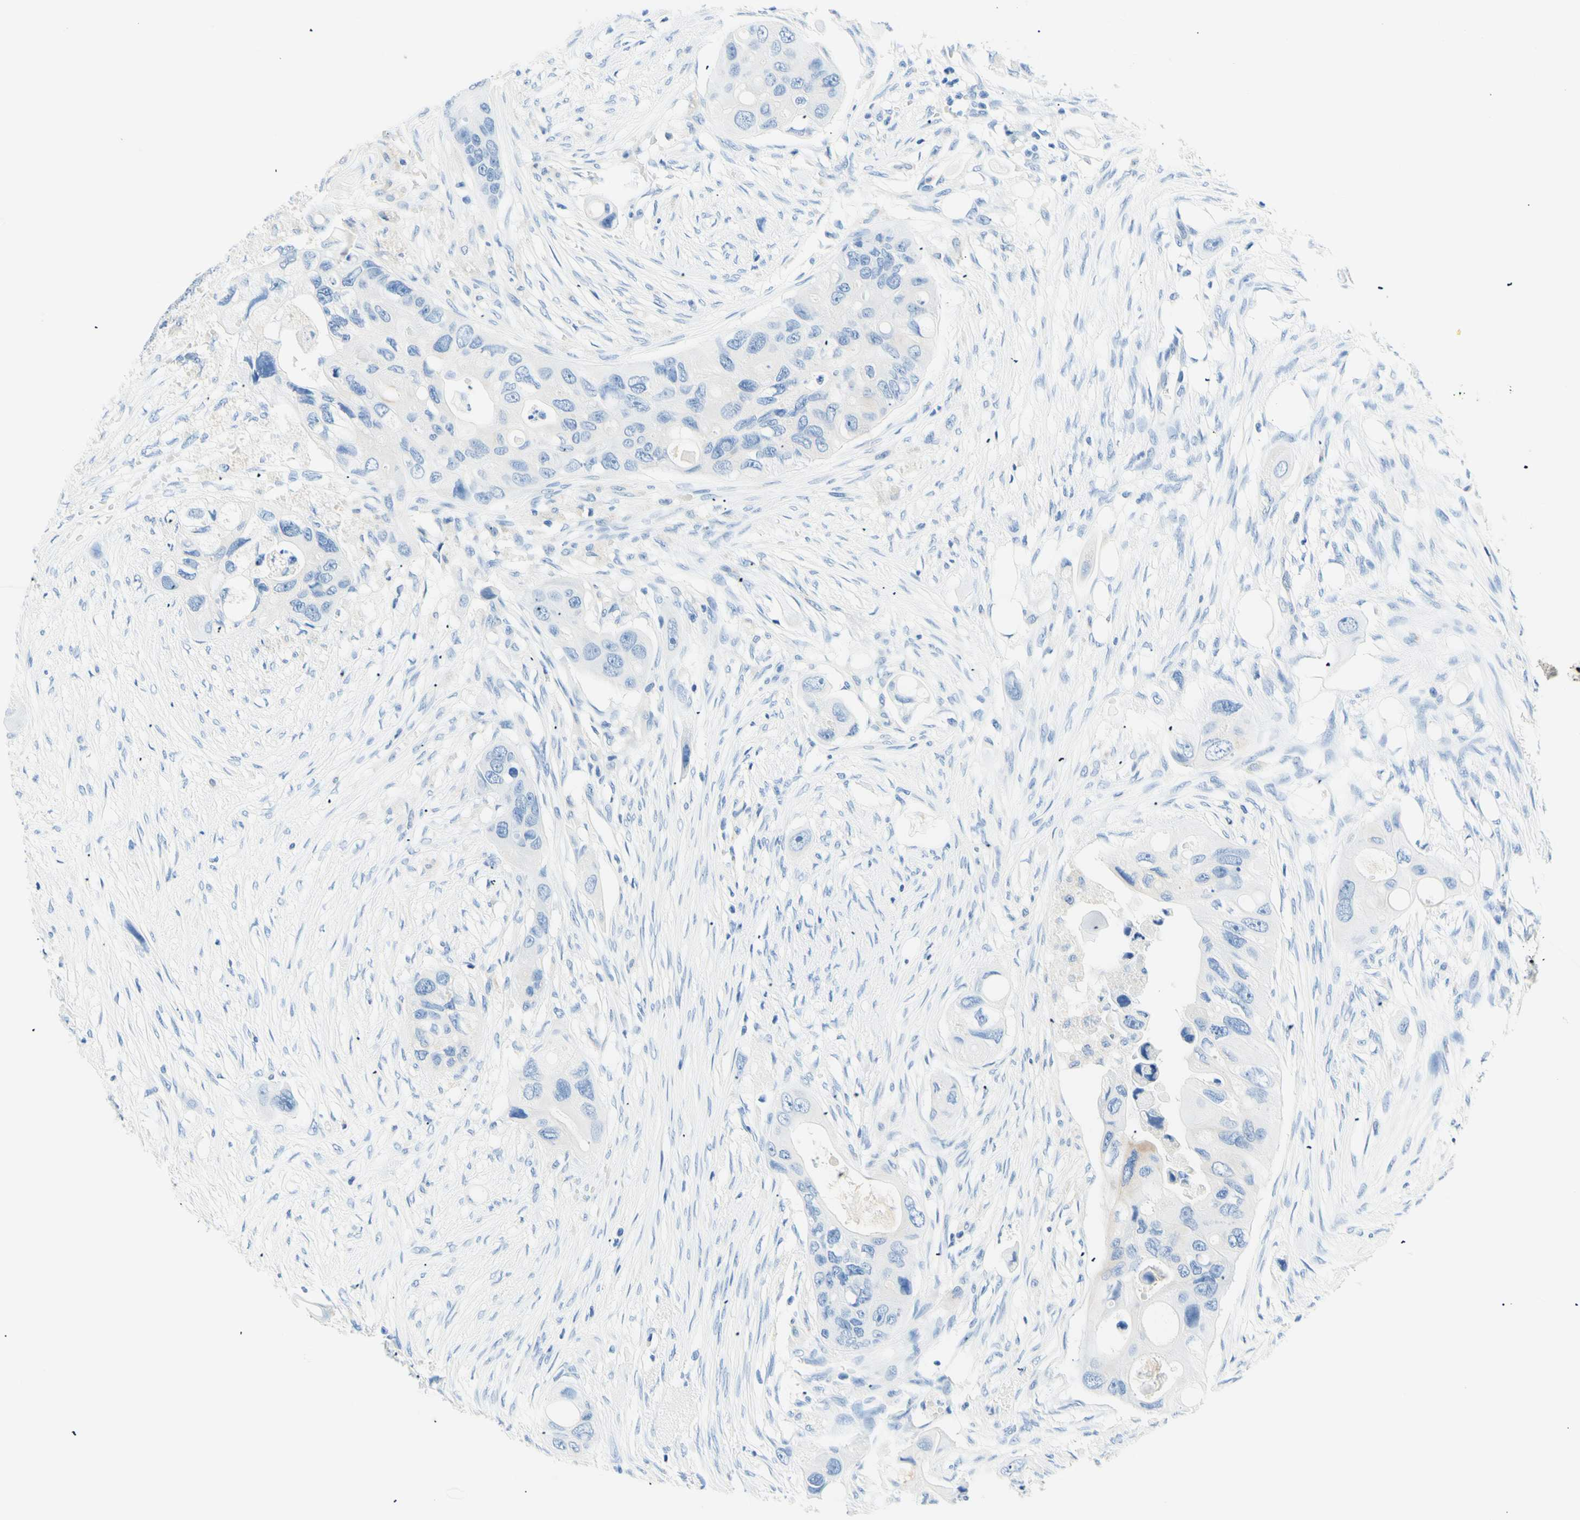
{"staining": {"intensity": "negative", "quantity": "none", "location": "none"}, "tissue": "colorectal cancer", "cell_type": "Tumor cells", "image_type": "cancer", "snomed": [{"axis": "morphology", "description": "Adenocarcinoma, NOS"}, {"axis": "topography", "description": "Colon"}], "caption": "This histopathology image is of colorectal cancer stained with immunohistochemistry to label a protein in brown with the nuclei are counter-stained blue. There is no expression in tumor cells.", "gene": "HPCA", "patient": {"sex": "female", "age": 57}}